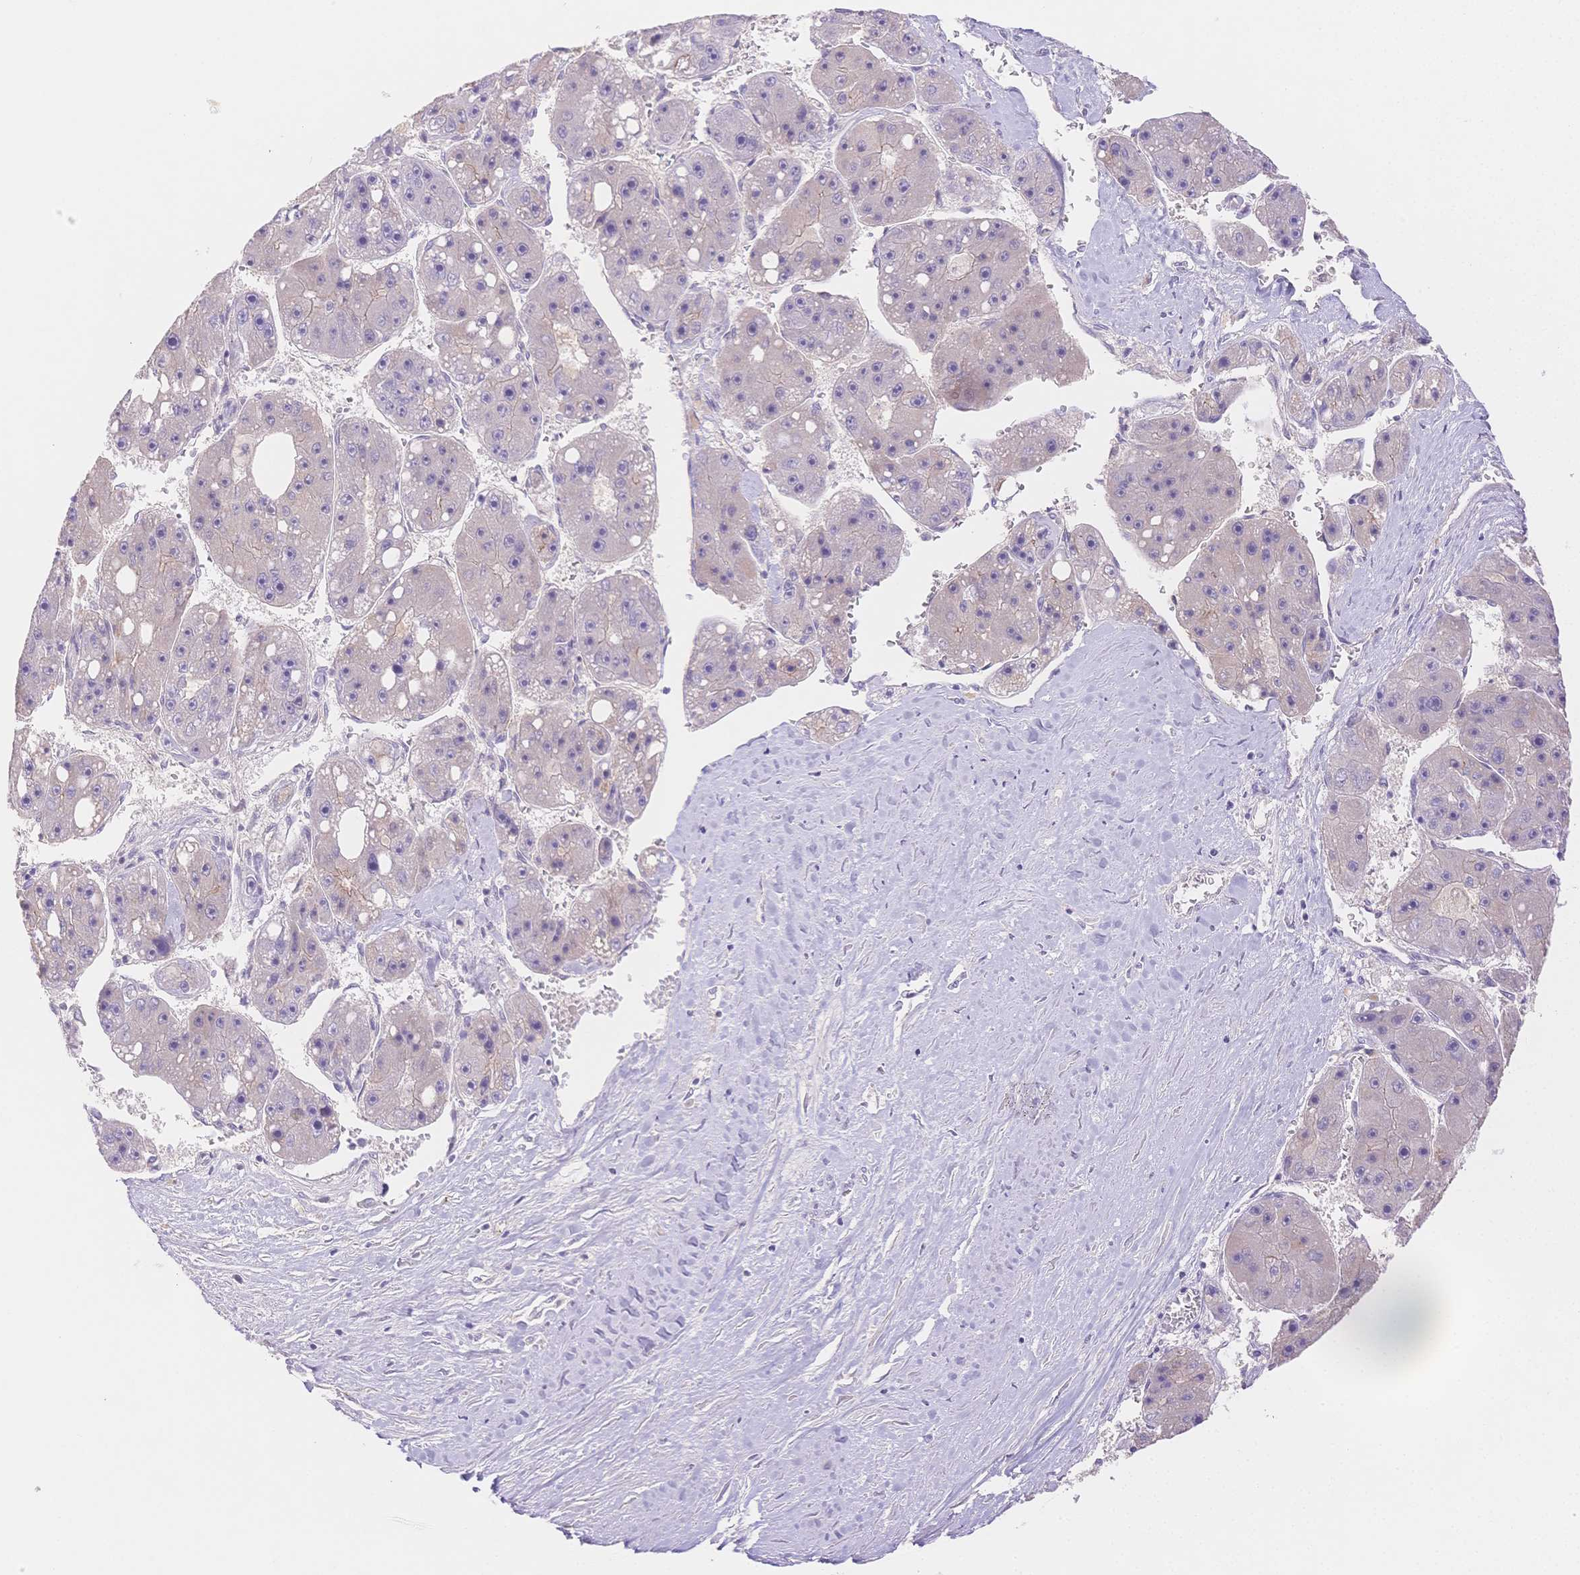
{"staining": {"intensity": "negative", "quantity": "none", "location": "none"}, "tissue": "liver cancer", "cell_type": "Tumor cells", "image_type": "cancer", "snomed": [{"axis": "morphology", "description": "Carcinoma, Hepatocellular, NOS"}, {"axis": "topography", "description": "Liver"}], "caption": "The micrograph exhibits no significant positivity in tumor cells of liver cancer (hepatocellular carcinoma).", "gene": "WDR54", "patient": {"sex": "female", "age": 61}}